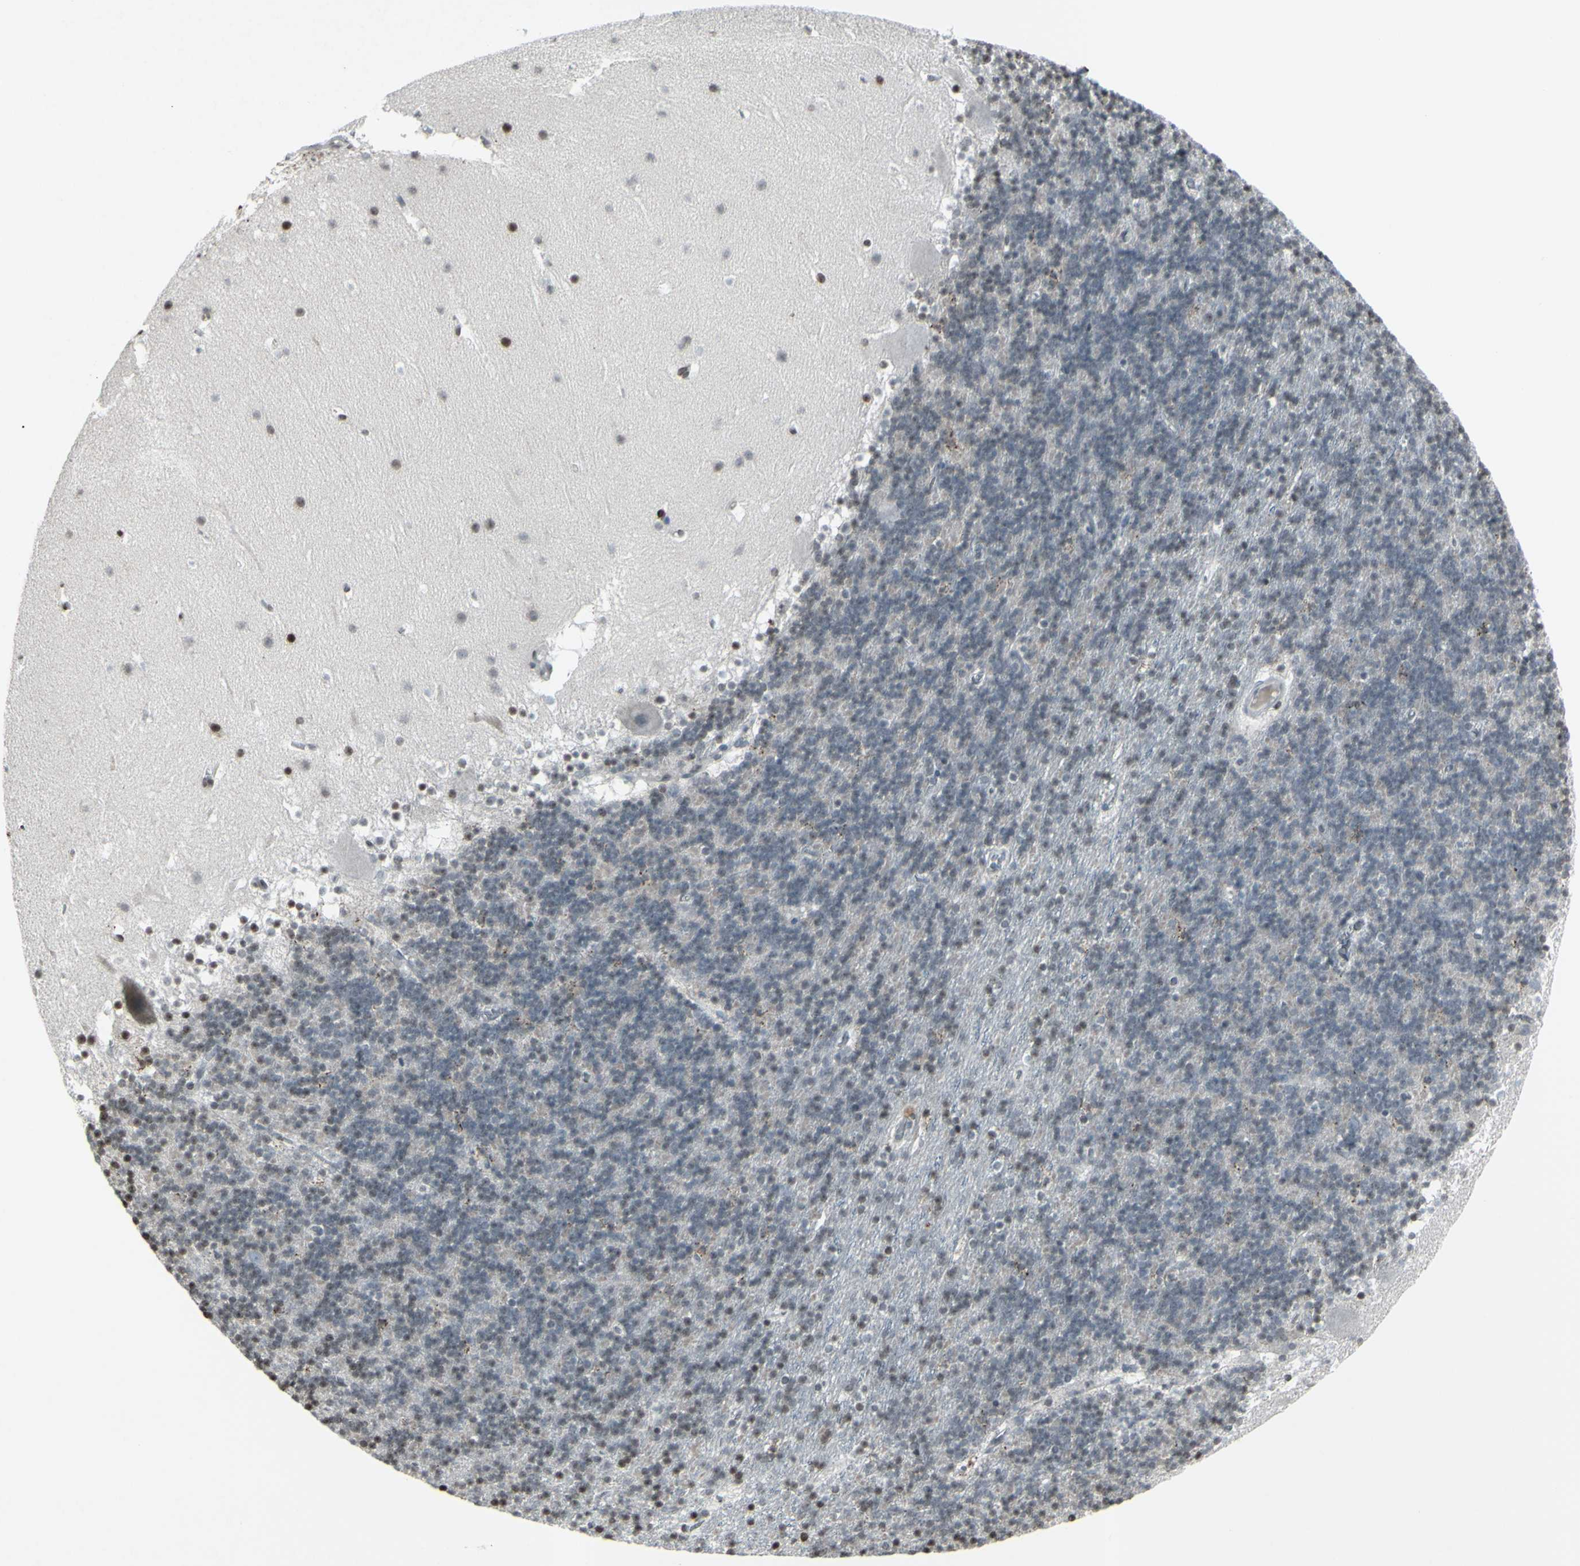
{"staining": {"intensity": "weak", "quantity": "<25%", "location": "cytoplasmic/membranous"}, "tissue": "cerebellum", "cell_type": "Cells in granular layer", "image_type": "normal", "snomed": [{"axis": "morphology", "description": "Normal tissue, NOS"}, {"axis": "topography", "description": "Cerebellum"}], "caption": "Cells in granular layer show no significant staining in benign cerebellum. The staining was performed using DAB to visualize the protein expression in brown, while the nuclei were stained in blue with hematoxylin (Magnification: 20x).", "gene": "CD79B", "patient": {"sex": "male", "age": 45}}